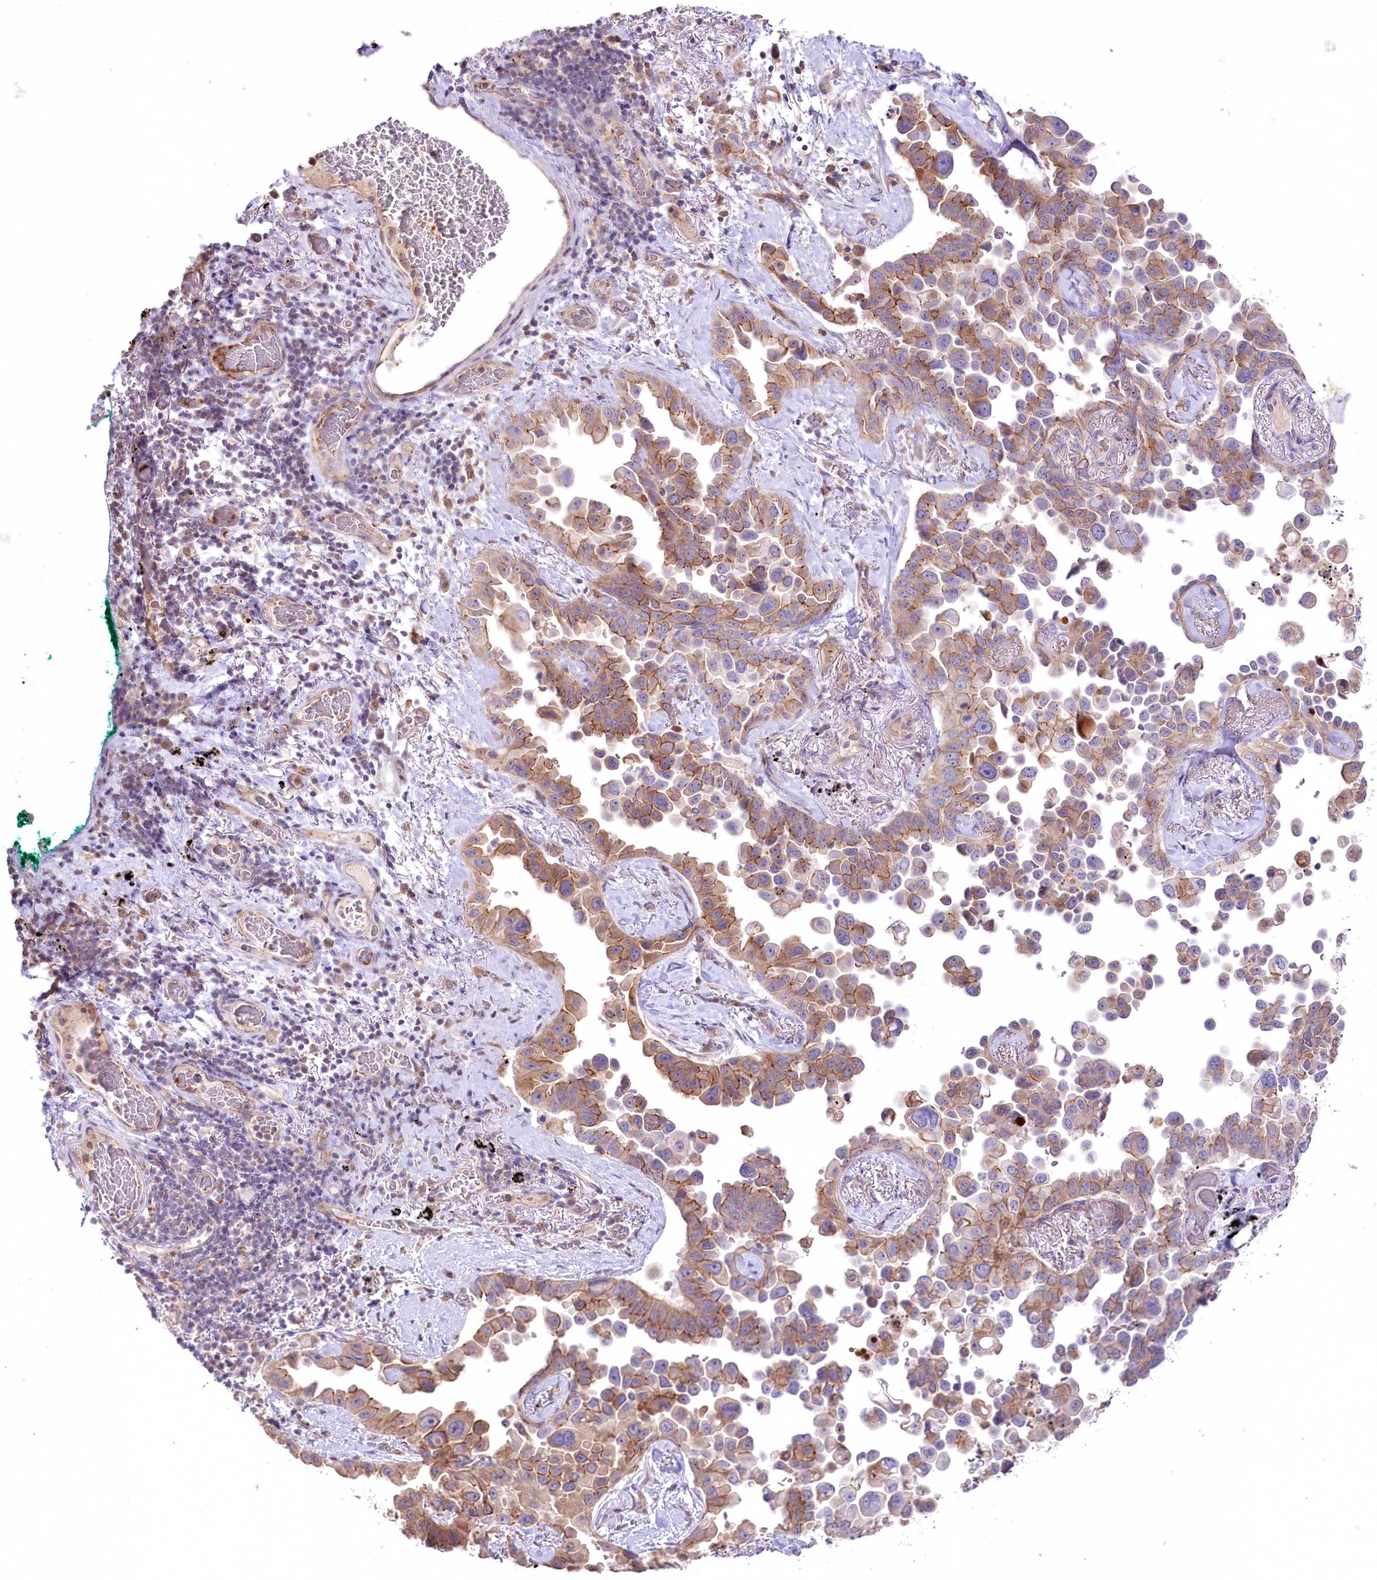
{"staining": {"intensity": "moderate", "quantity": "25%-75%", "location": "cytoplasmic/membranous"}, "tissue": "lung cancer", "cell_type": "Tumor cells", "image_type": "cancer", "snomed": [{"axis": "morphology", "description": "Adenocarcinoma, NOS"}, {"axis": "topography", "description": "Lung"}], "caption": "Approximately 25%-75% of tumor cells in lung cancer show moderate cytoplasmic/membranous protein expression as visualized by brown immunohistochemical staining.", "gene": "SLC6A11", "patient": {"sex": "female", "age": 67}}